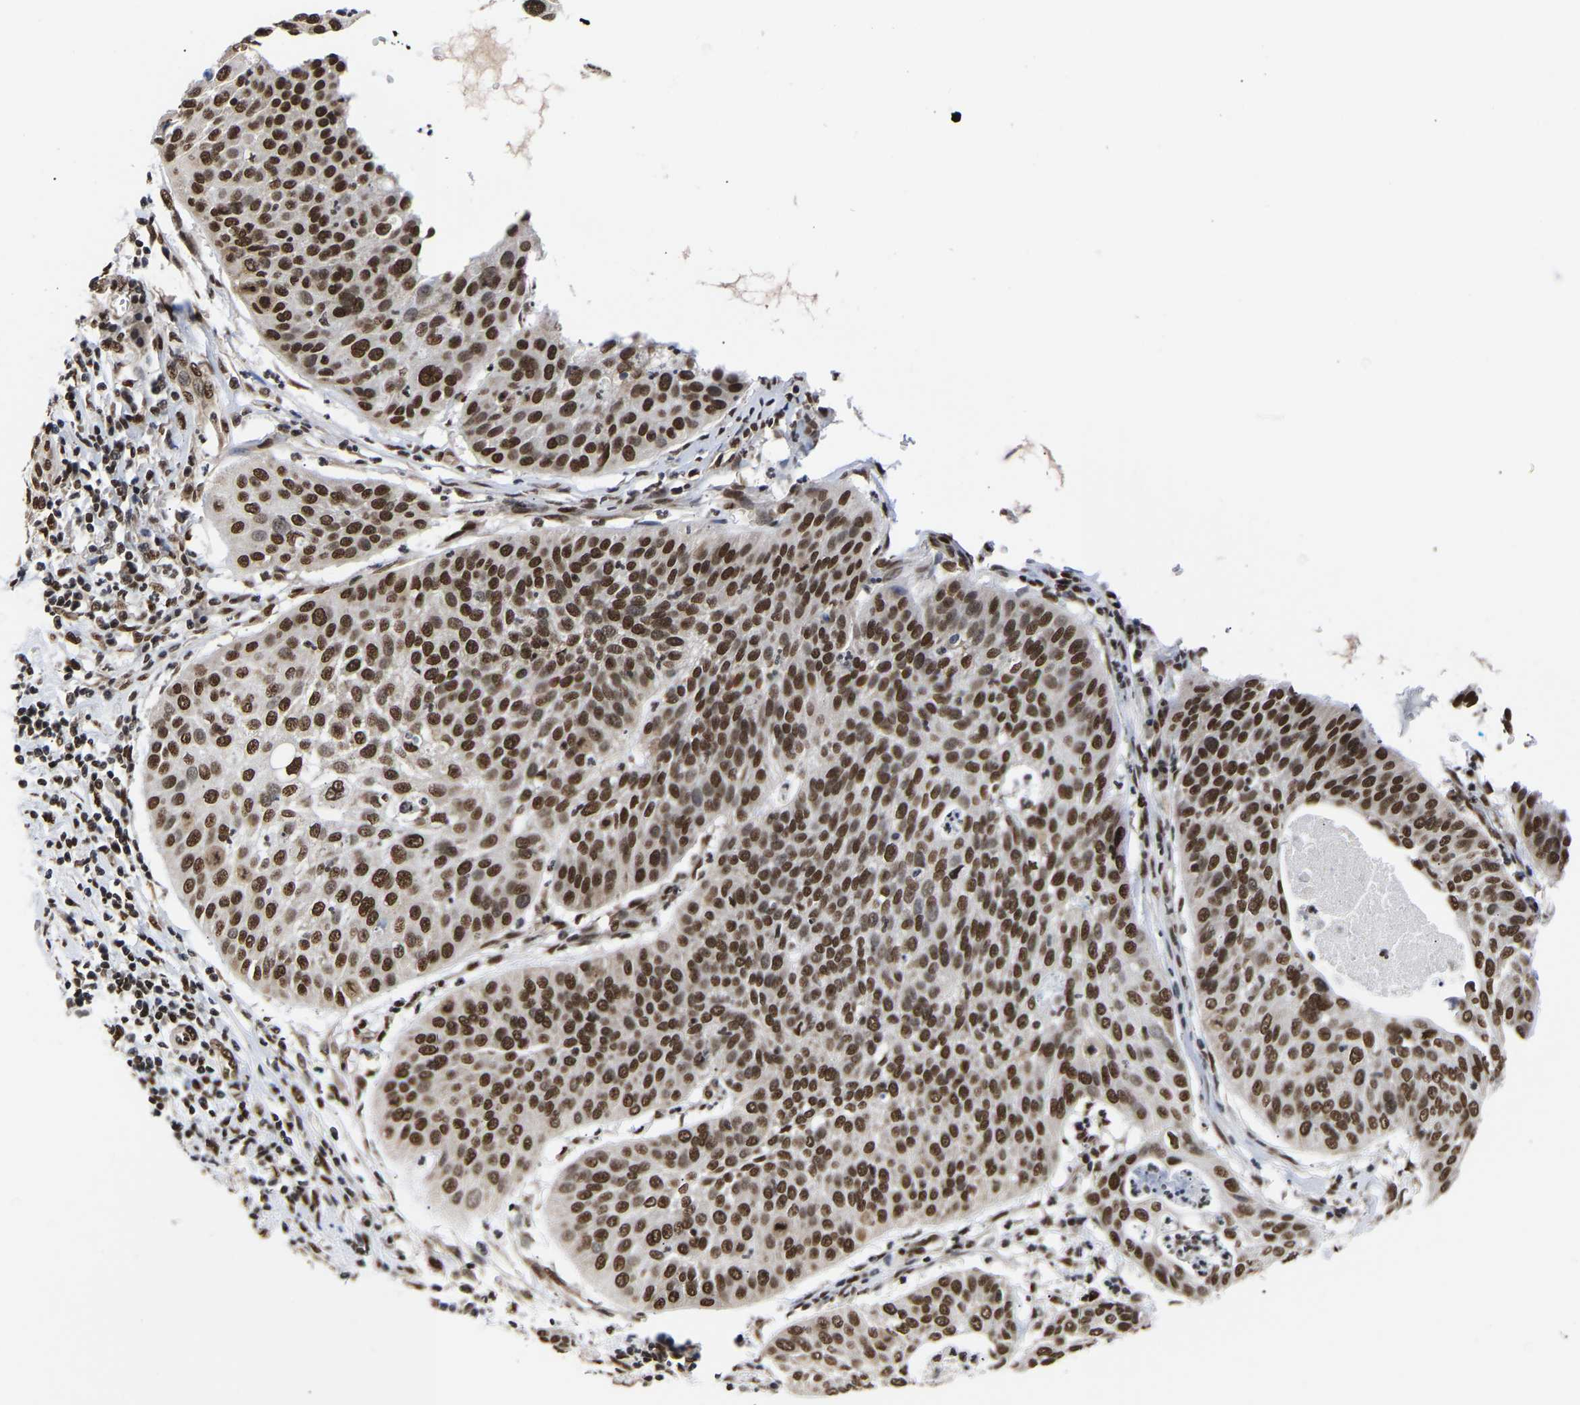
{"staining": {"intensity": "strong", "quantity": ">75%", "location": "nuclear"}, "tissue": "cervical cancer", "cell_type": "Tumor cells", "image_type": "cancer", "snomed": [{"axis": "morphology", "description": "Normal tissue, NOS"}, {"axis": "morphology", "description": "Squamous cell carcinoma, NOS"}, {"axis": "topography", "description": "Cervix"}], "caption": "Cervical cancer (squamous cell carcinoma) was stained to show a protein in brown. There is high levels of strong nuclear expression in approximately >75% of tumor cells.", "gene": "PSIP1", "patient": {"sex": "female", "age": 39}}